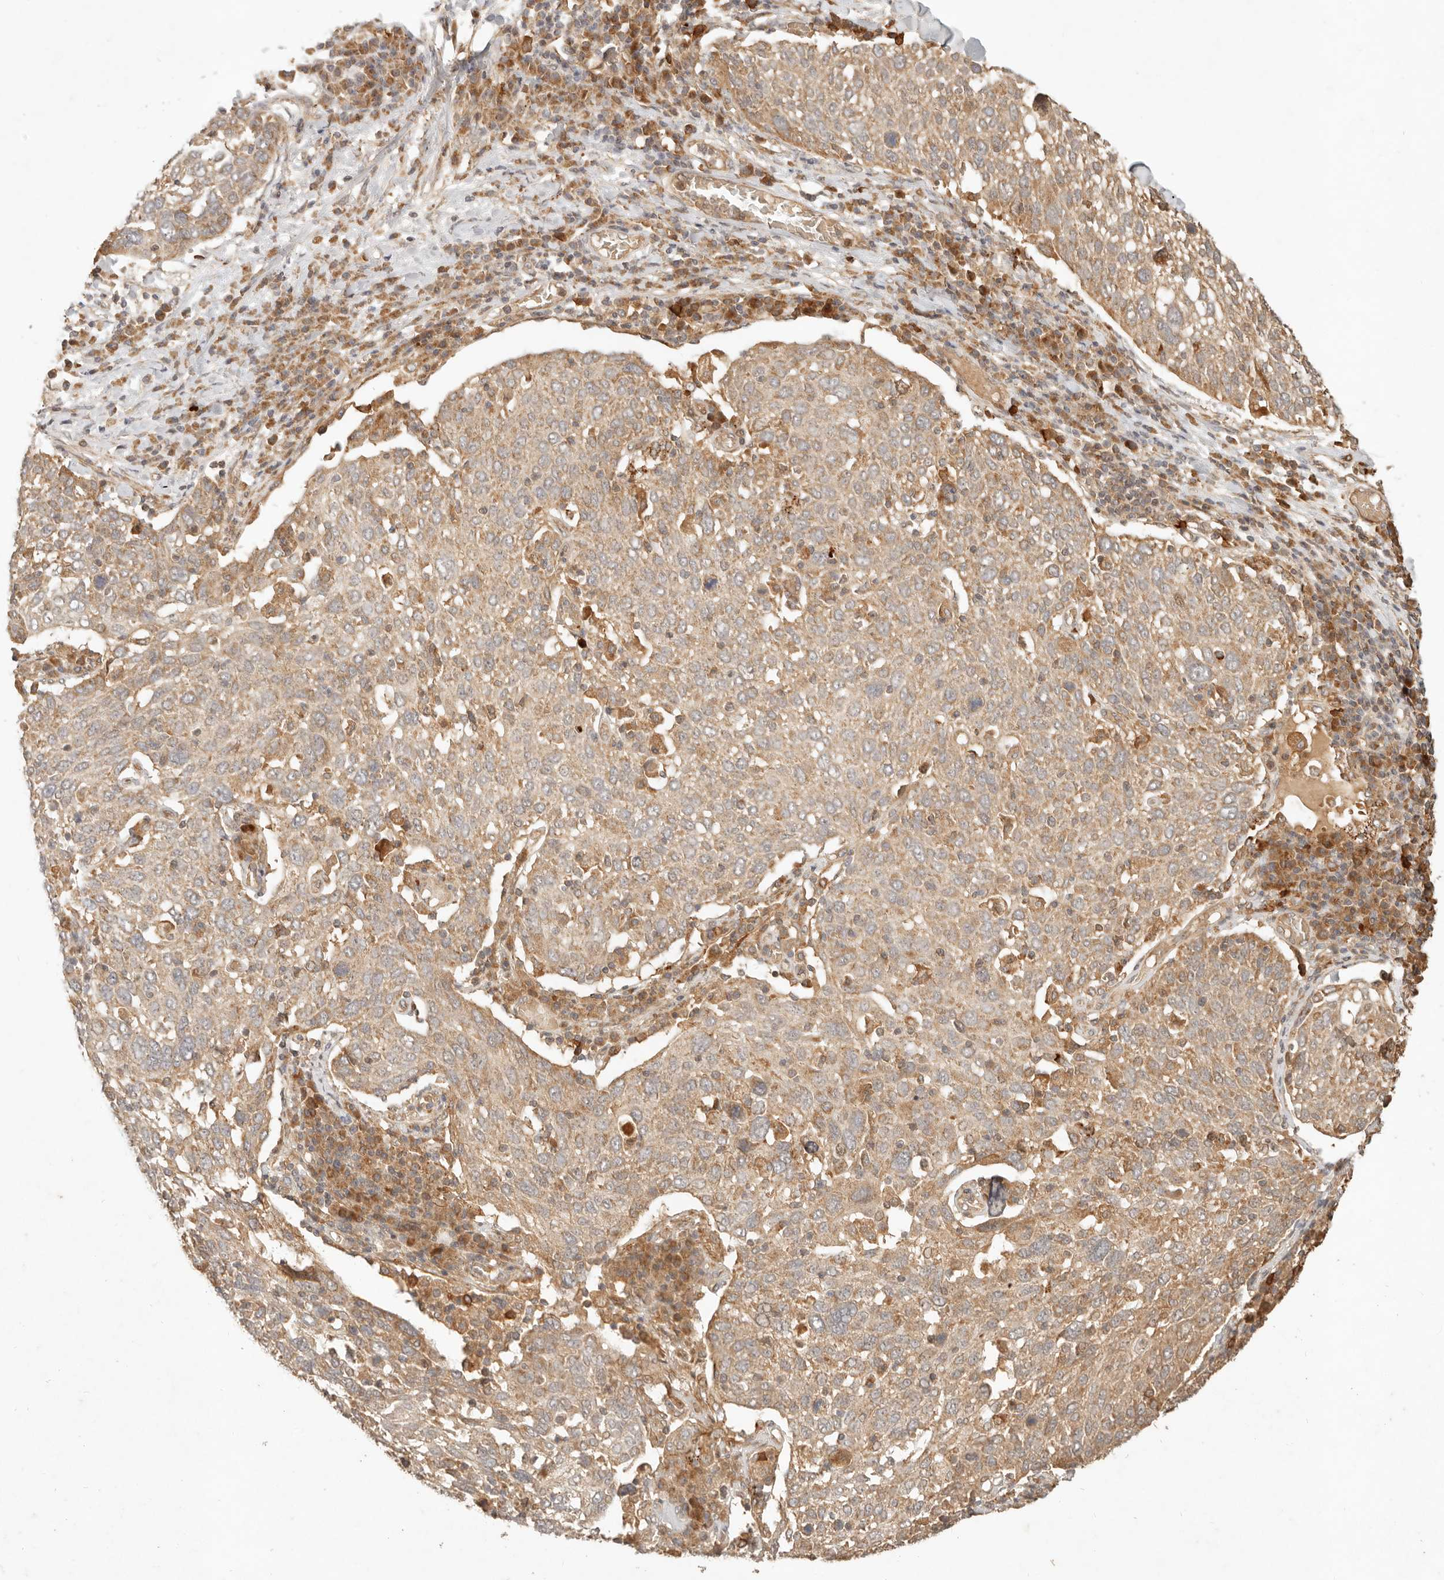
{"staining": {"intensity": "weak", "quantity": ">75%", "location": "cytoplasmic/membranous"}, "tissue": "lung cancer", "cell_type": "Tumor cells", "image_type": "cancer", "snomed": [{"axis": "morphology", "description": "Squamous cell carcinoma, NOS"}, {"axis": "topography", "description": "Lung"}], "caption": "IHC histopathology image of neoplastic tissue: lung cancer (squamous cell carcinoma) stained using IHC shows low levels of weak protein expression localized specifically in the cytoplasmic/membranous of tumor cells, appearing as a cytoplasmic/membranous brown color.", "gene": "CLEC4C", "patient": {"sex": "male", "age": 65}}